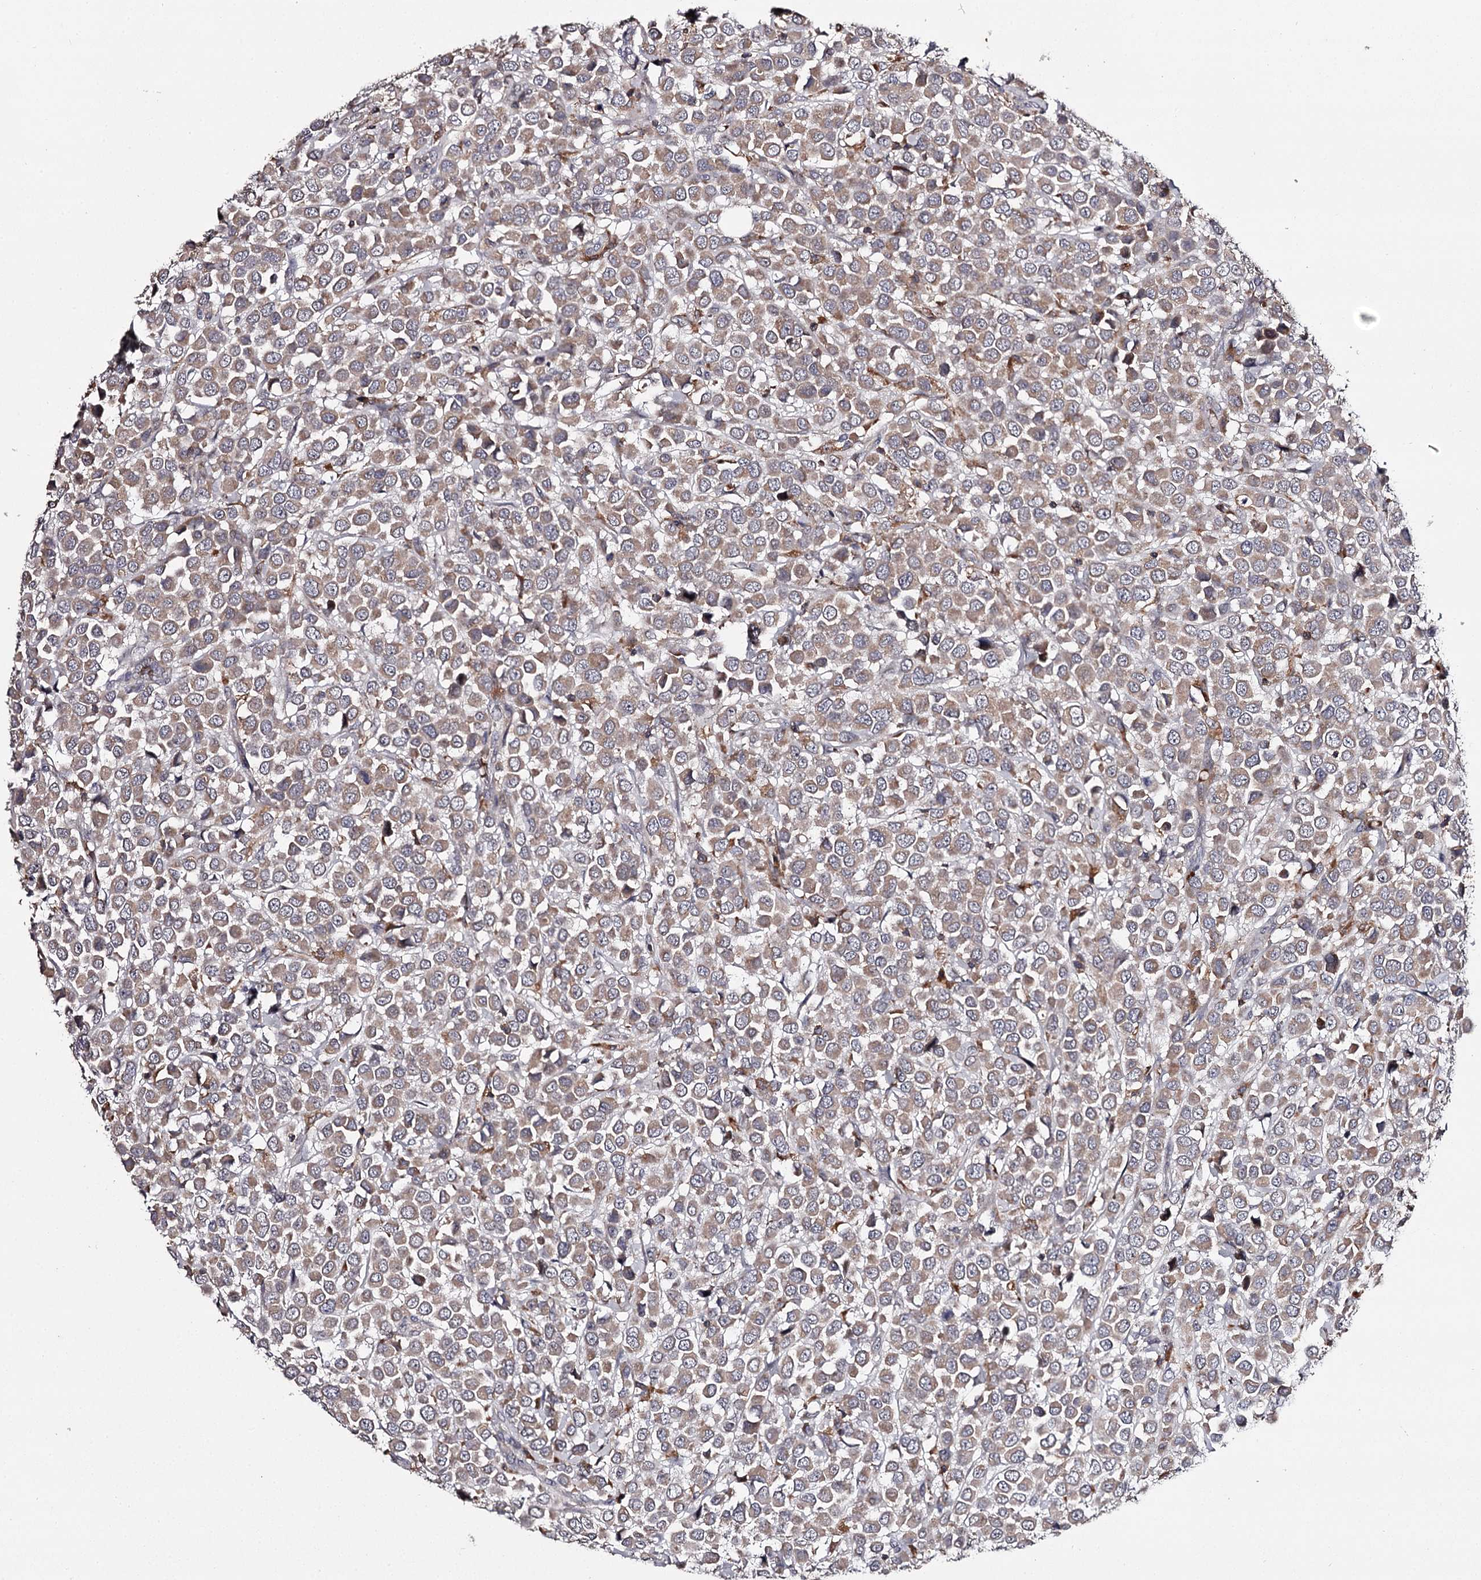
{"staining": {"intensity": "moderate", "quantity": ">75%", "location": "cytoplasmic/membranous"}, "tissue": "breast cancer", "cell_type": "Tumor cells", "image_type": "cancer", "snomed": [{"axis": "morphology", "description": "Duct carcinoma"}, {"axis": "topography", "description": "Breast"}], "caption": "Immunohistochemistry (IHC) staining of breast cancer, which shows medium levels of moderate cytoplasmic/membranous staining in about >75% of tumor cells indicating moderate cytoplasmic/membranous protein expression. The staining was performed using DAB (brown) for protein detection and nuclei were counterstained in hematoxylin (blue).", "gene": "RASSF6", "patient": {"sex": "female", "age": 61}}